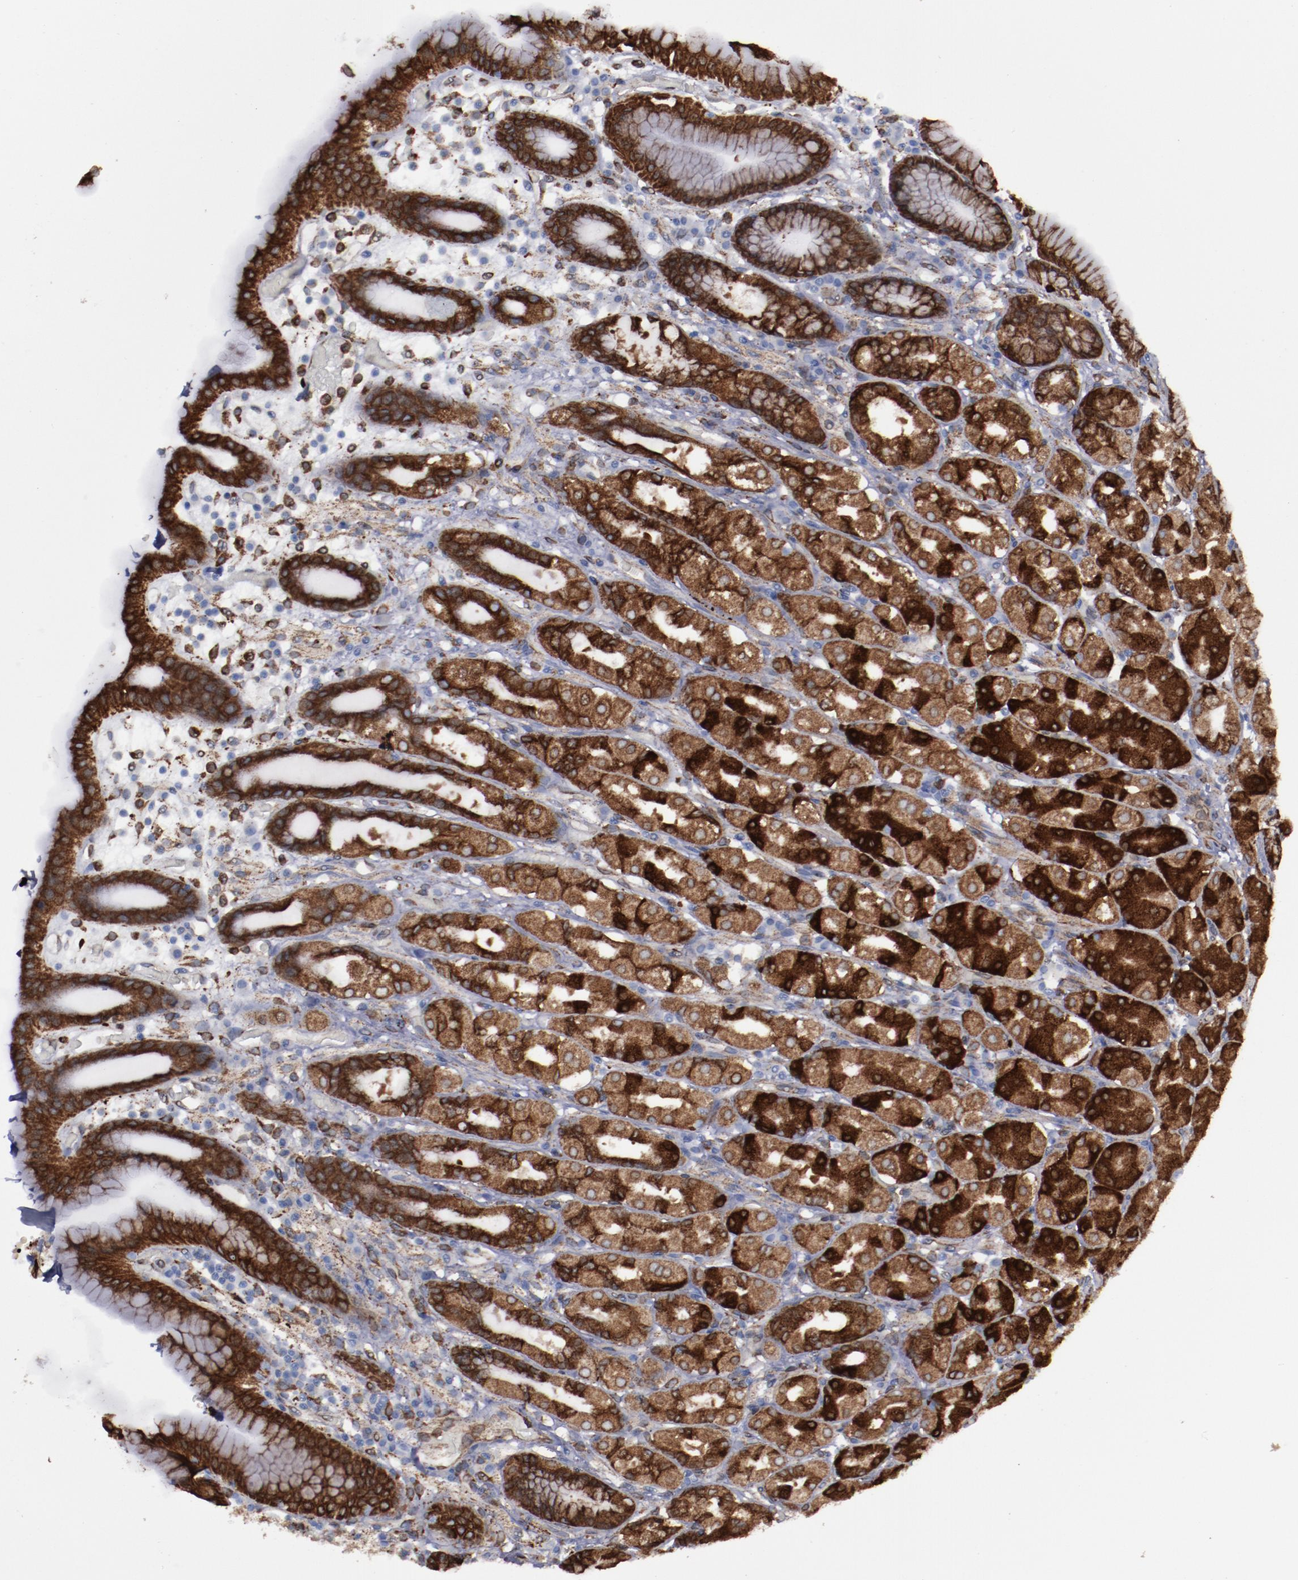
{"staining": {"intensity": "strong", "quantity": ">75%", "location": "cytoplasmic/membranous"}, "tissue": "stomach", "cell_type": "Glandular cells", "image_type": "normal", "snomed": [{"axis": "morphology", "description": "Normal tissue, NOS"}, {"axis": "topography", "description": "Stomach, upper"}], "caption": "High-magnification brightfield microscopy of unremarkable stomach stained with DAB (3,3'-diaminobenzidine) (brown) and counterstained with hematoxylin (blue). glandular cells exhibit strong cytoplasmic/membranous positivity is seen in approximately>75% of cells.", "gene": "ERLIN2", "patient": {"sex": "male", "age": 68}}